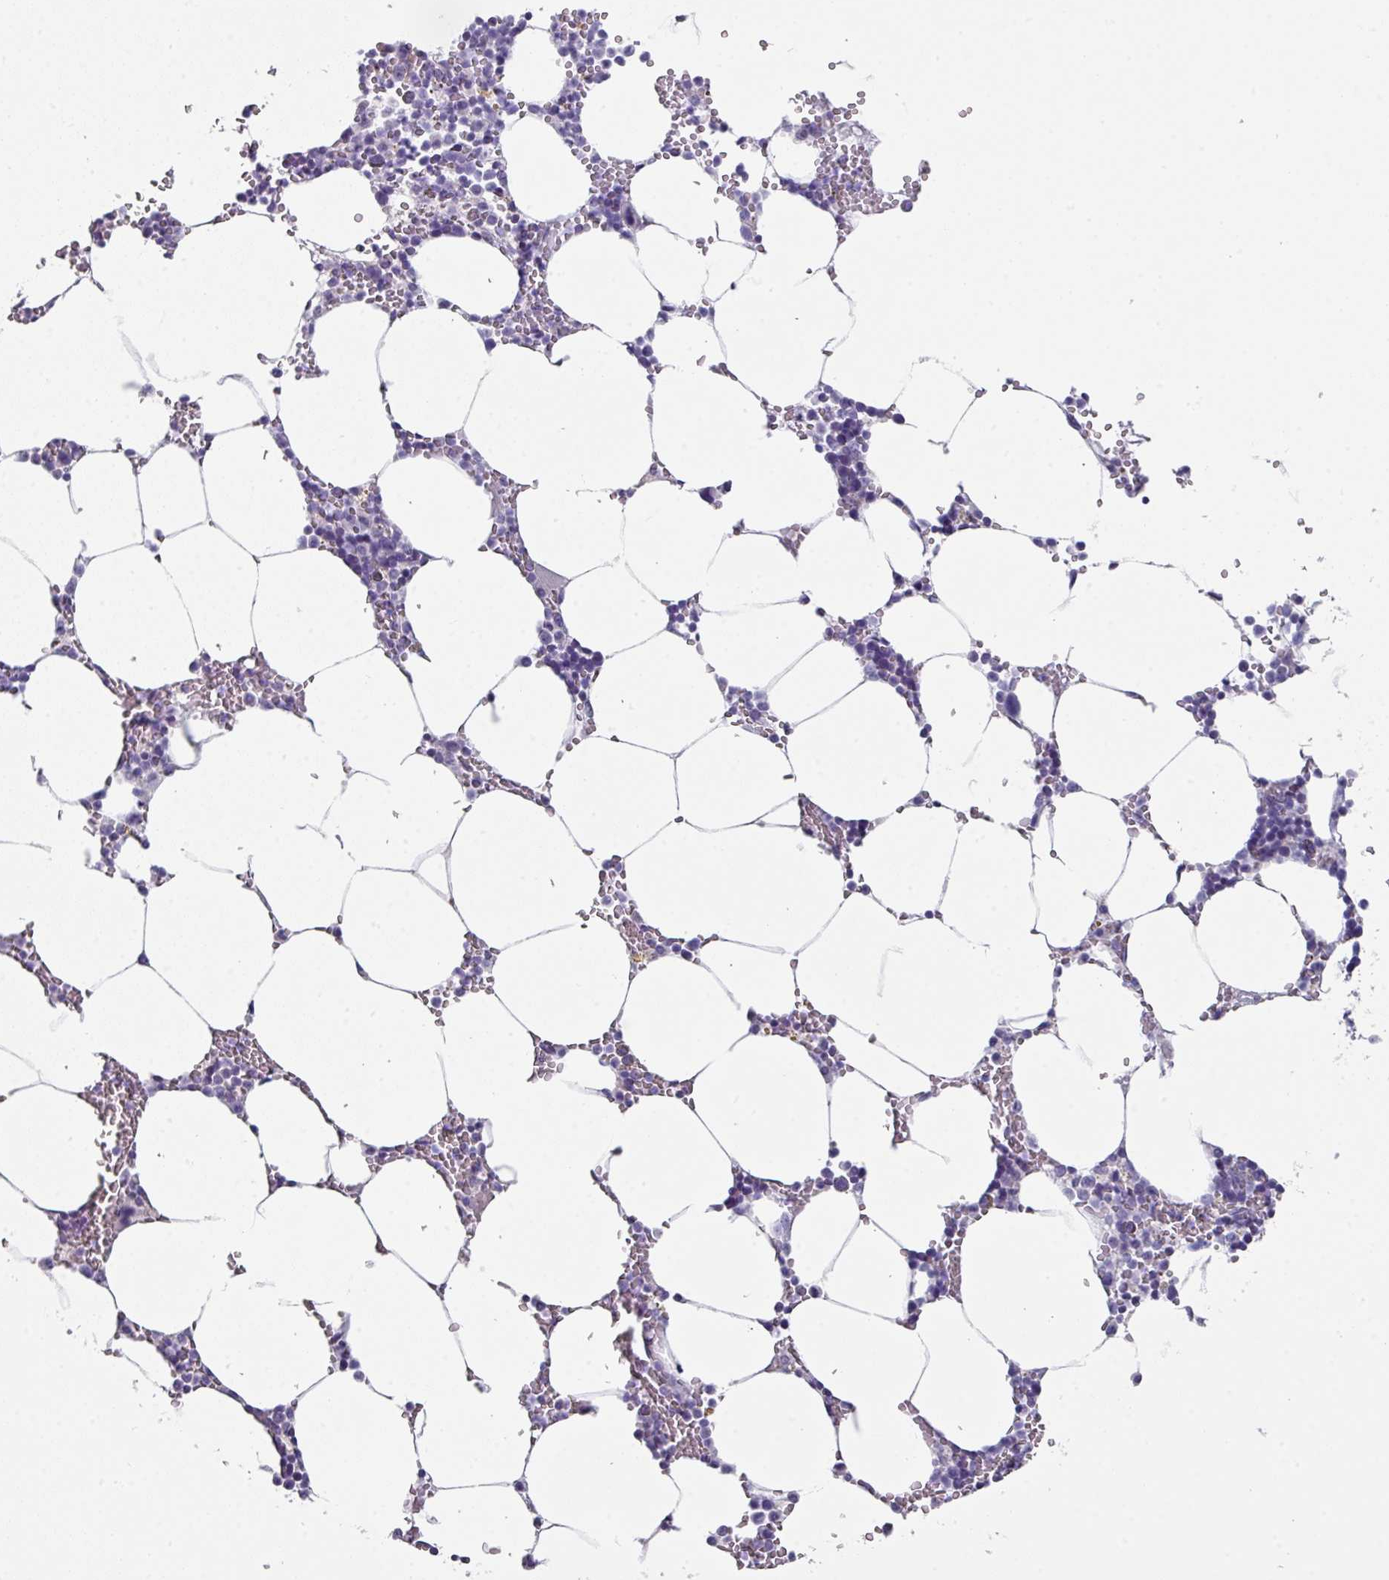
{"staining": {"intensity": "negative", "quantity": "none", "location": "none"}, "tissue": "bone marrow", "cell_type": "Hematopoietic cells", "image_type": "normal", "snomed": [{"axis": "morphology", "description": "Normal tissue, NOS"}, {"axis": "topography", "description": "Bone marrow"}], "caption": "Immunohistochemistry photomicrograph of unremarkable human bone marrow stained for a protein (brown), which shows no staining in hematopoietic cells.", "gene": "DEFB115", "patient": {"sex": "male", "age": 70}}